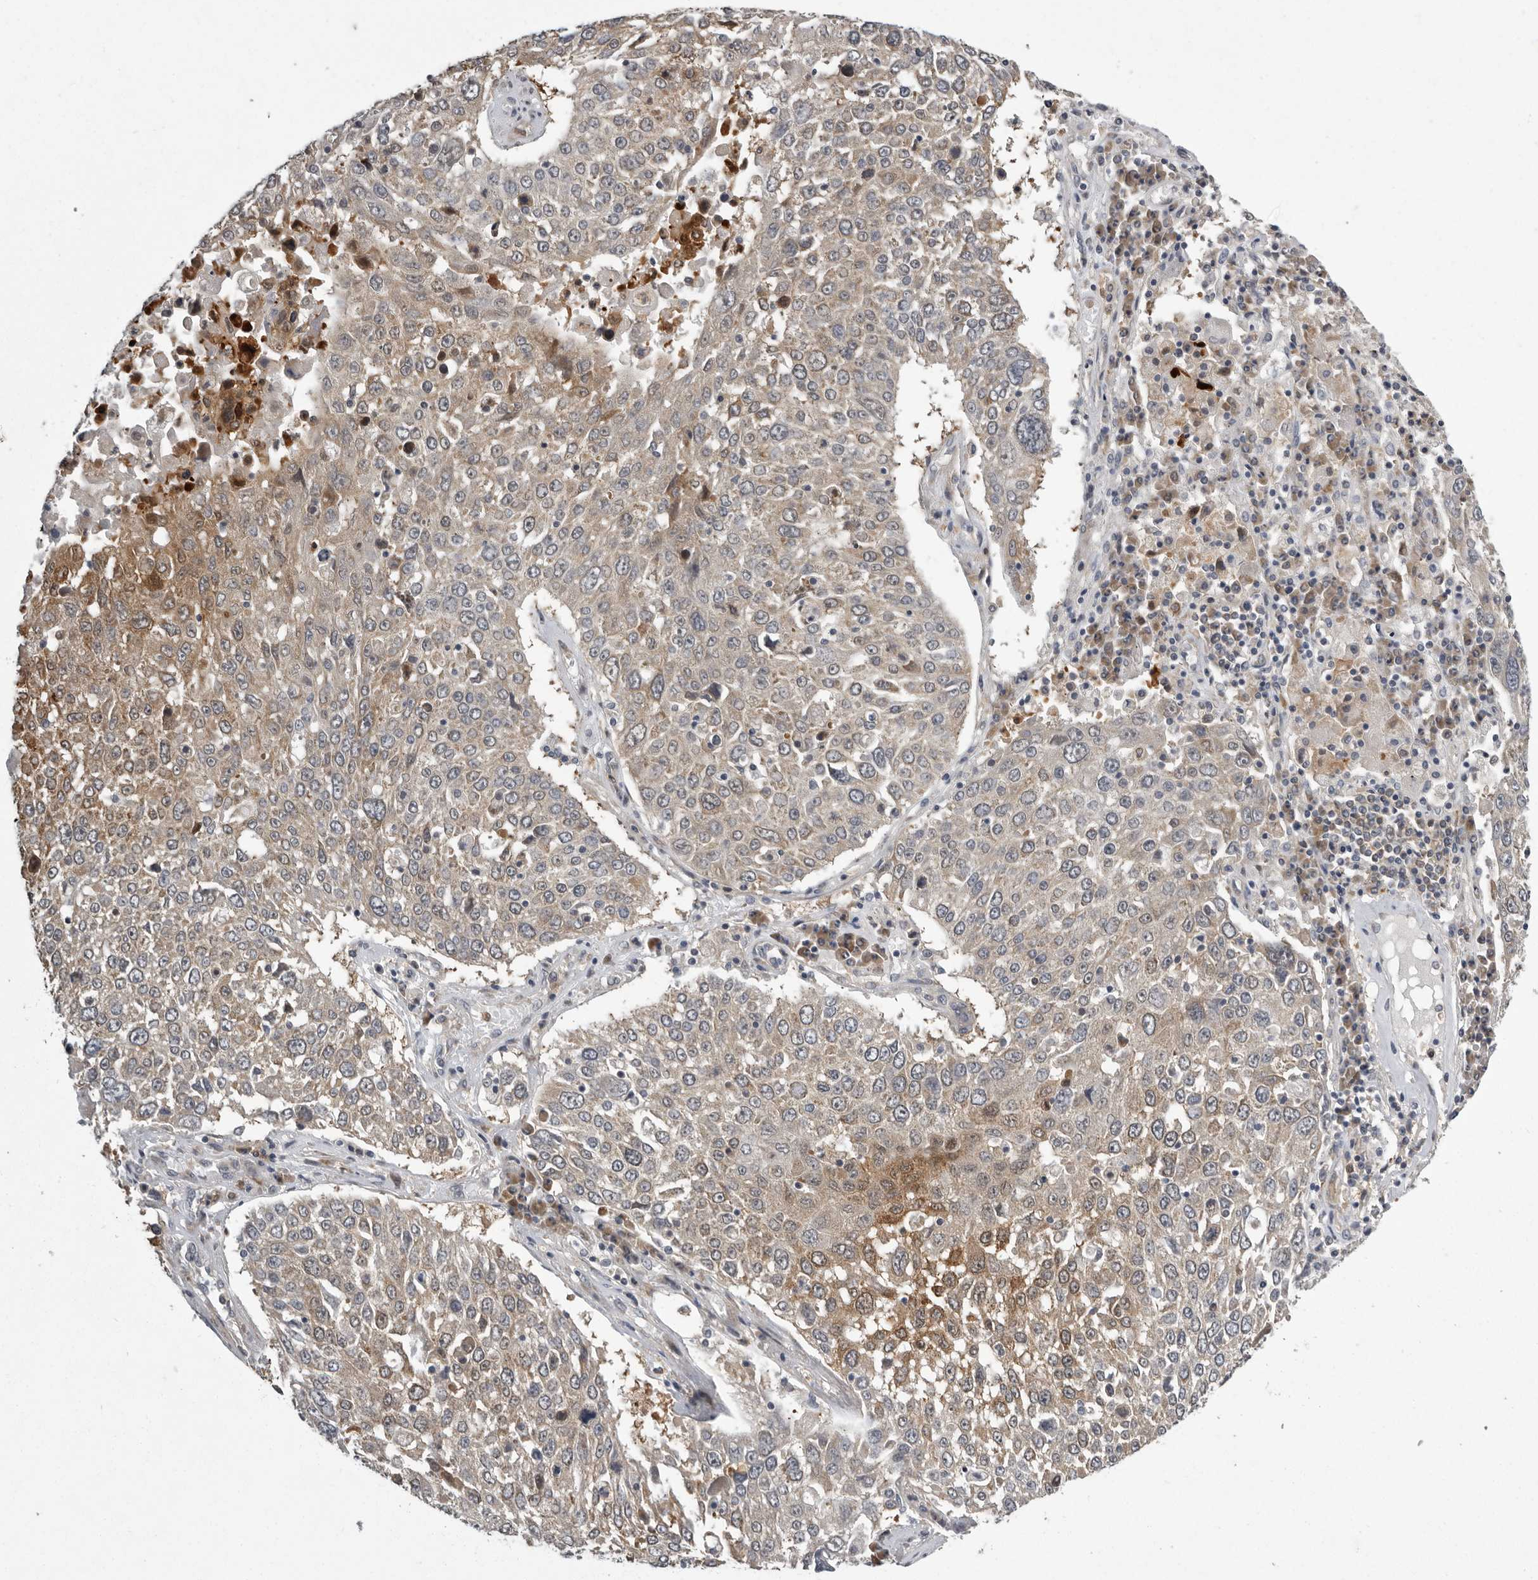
{"staining": {"intensity": "weak", "quantity": ">75%", "location": "cytoplasmic/membranous"}, "tissue": "lung cancer", "cell_type": "Tumor cells", "image_type": "cancer", "snomed": [{"axis": "morphology", "description": "Squamous cell carcinoma, NOS"}, {"axis": "topography", "description": "Lung"}], "caption": "Immunohistochemistry (IHC) photomicrograph of lung cancer (squamous cell carcinoma) stained for a protein (brown), which demonstrates low levels of weak cytoplasmic/membranous positivity in about >75% of tumor cells.", "gene": "RALGPS2", "patient": {"sex": "male", "age": 65}}